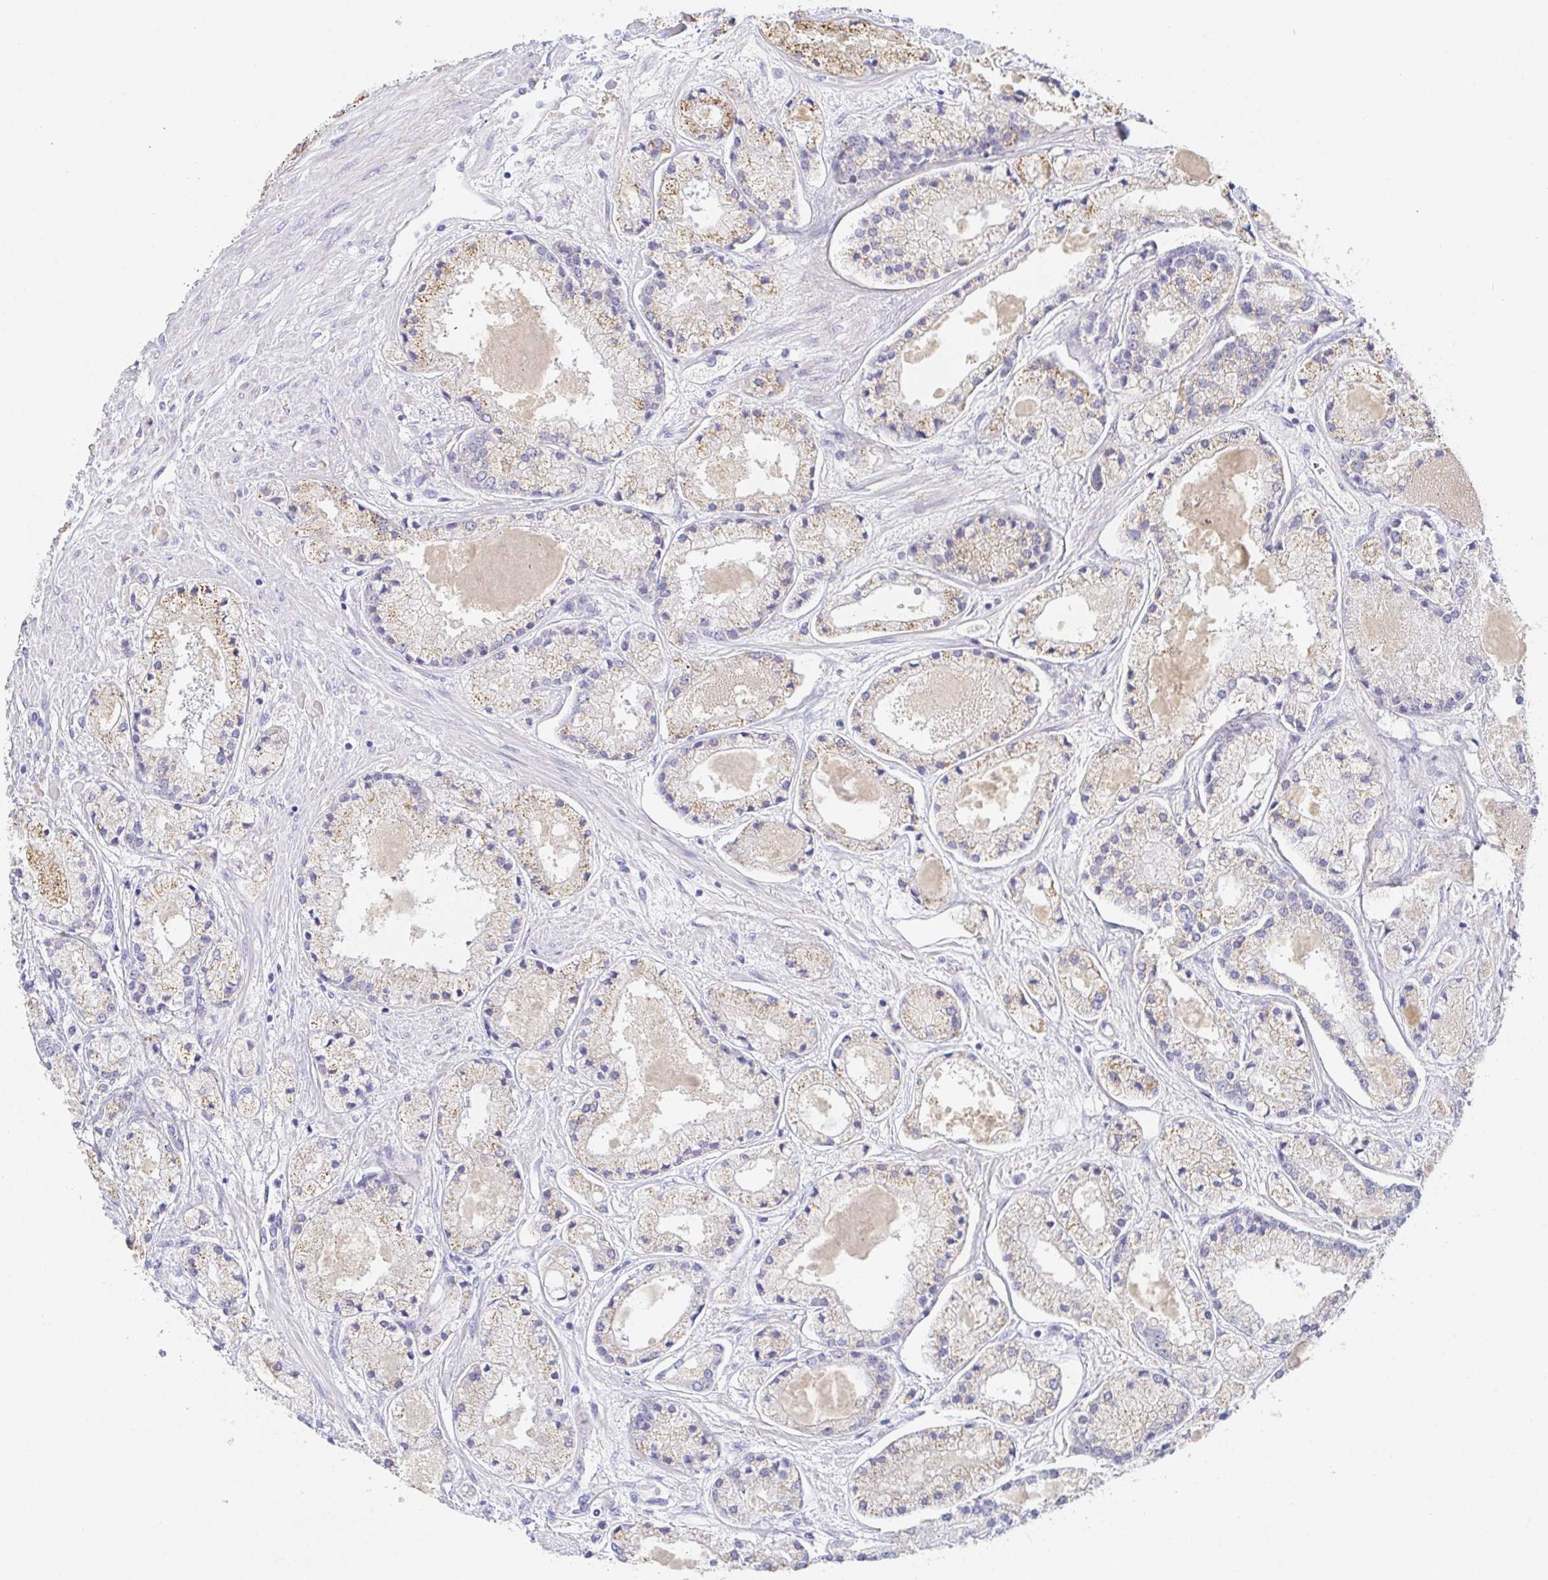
{"staining": {"intensity": "weak", "quantity": "25%-75%", "location": "cytoplasmic/membranous"}, "tissue": "prostate cancer", "cell_type": "Tumor cells", "image_type": "cancer", "snomed": [{"axis": "morphology", "description": "Adenocarcinoma, High grade"}, {"axis": "topography", "description": "Prostate"}], "caption": "Brown immunohistochemical staining in high-grade adenocarcinoma (prostate) exhibits weak cytoplasmic/membranous staining in approximately 25%-75% of tumor cells. Nuclei are stained in blue.", "gene": "PDE6B", "patient": {"sex": "male", "age": 67}}